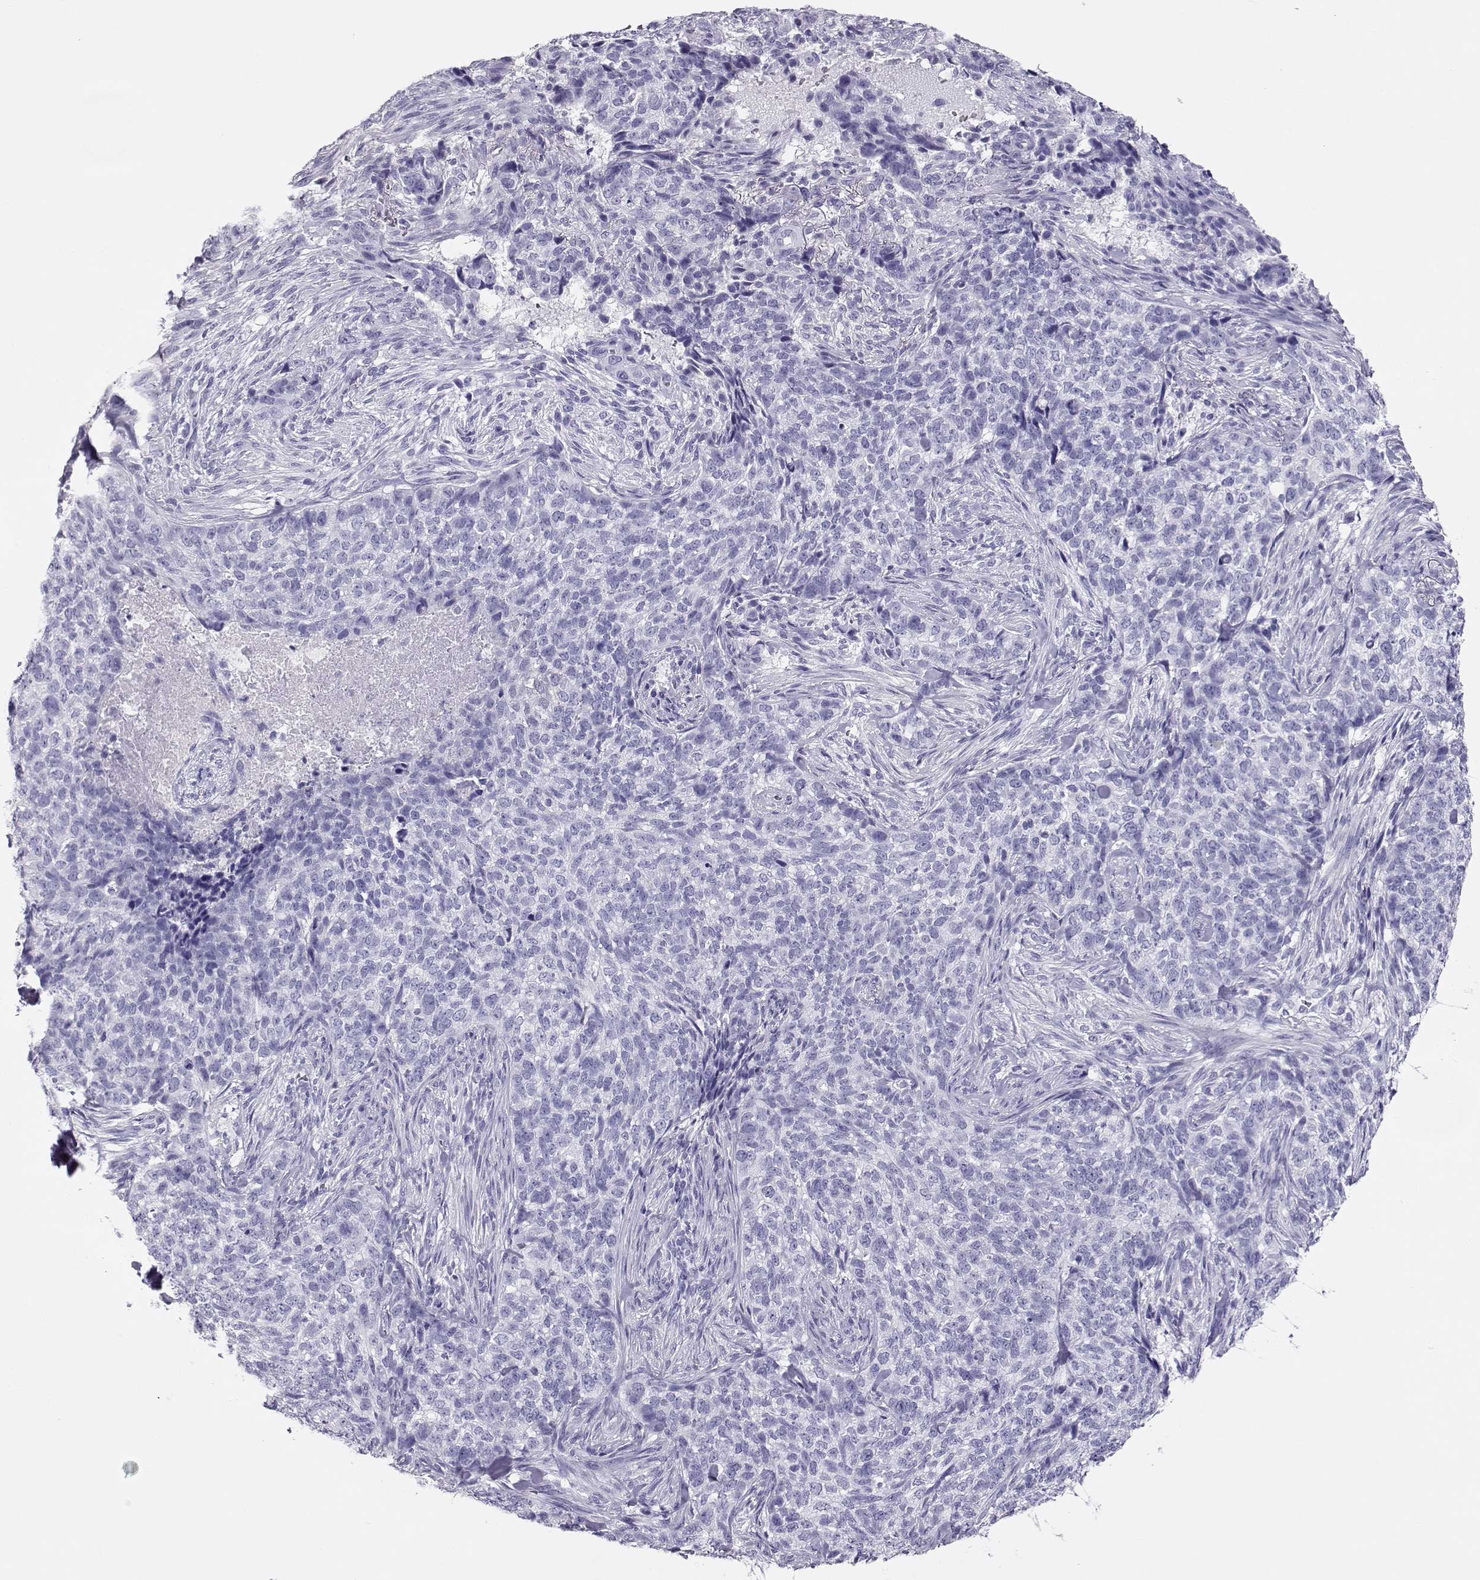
{"staining": {"intensity": "negative", "quantity": "none", "location": "none"}, "tissue": "skin cancer", "cell_type": "Tumor cells", "image_type": "cancer", "snomed": [{"axis": "morphology", "description": "Basal cell carcinoma"}, {"axis": "topography", "description": "Skin"}], "caption": "Skin cancer (basal cell carcinoma) was stained to show a protein in brown. There is no significant expression in tumor cells.", "gene": "CRX", "patient": {"sex": "female", "age": 69}}